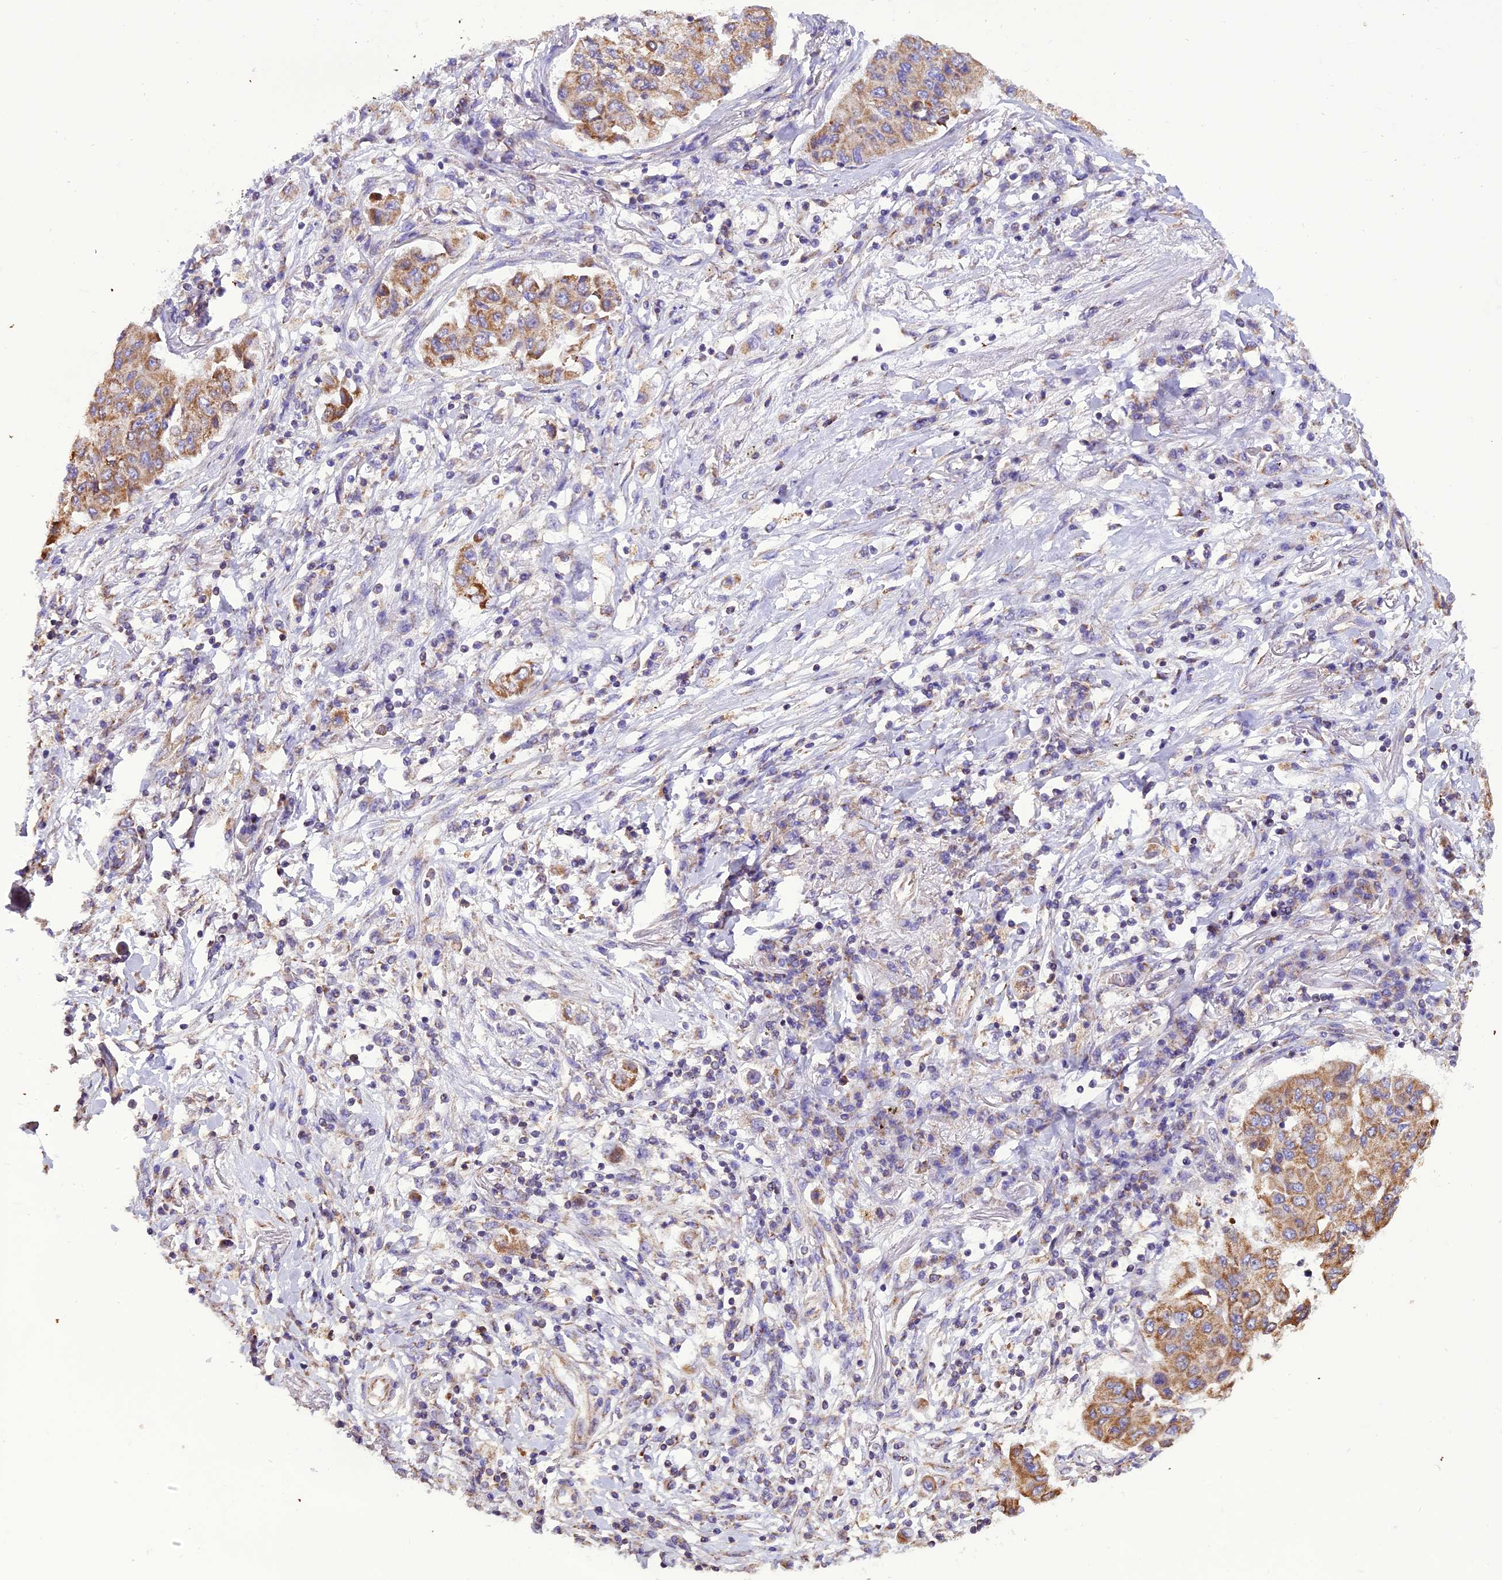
{"staining": {"intensity": "moderate", "quantity": ">75%", "location": "cytoplasmic/membranous"}, "tissue": "lung cancer", "cell_type": "Tumor cells", "image_type": "cancer", "snomed": [{"axis": "morphology", "description": "Squamous cell carcinoma, NOS"}, {"axis": "topography", "description": "Lung"}], "caption": "Immunohistochemical staining of lung squamous cell carcinoma shows medium levels of moderate cytoplasmic/membranous protein positivity in approximately >75% of tumor cells.", "gene": "GPD1", "patient": {"sex": "male", "age": 74}}